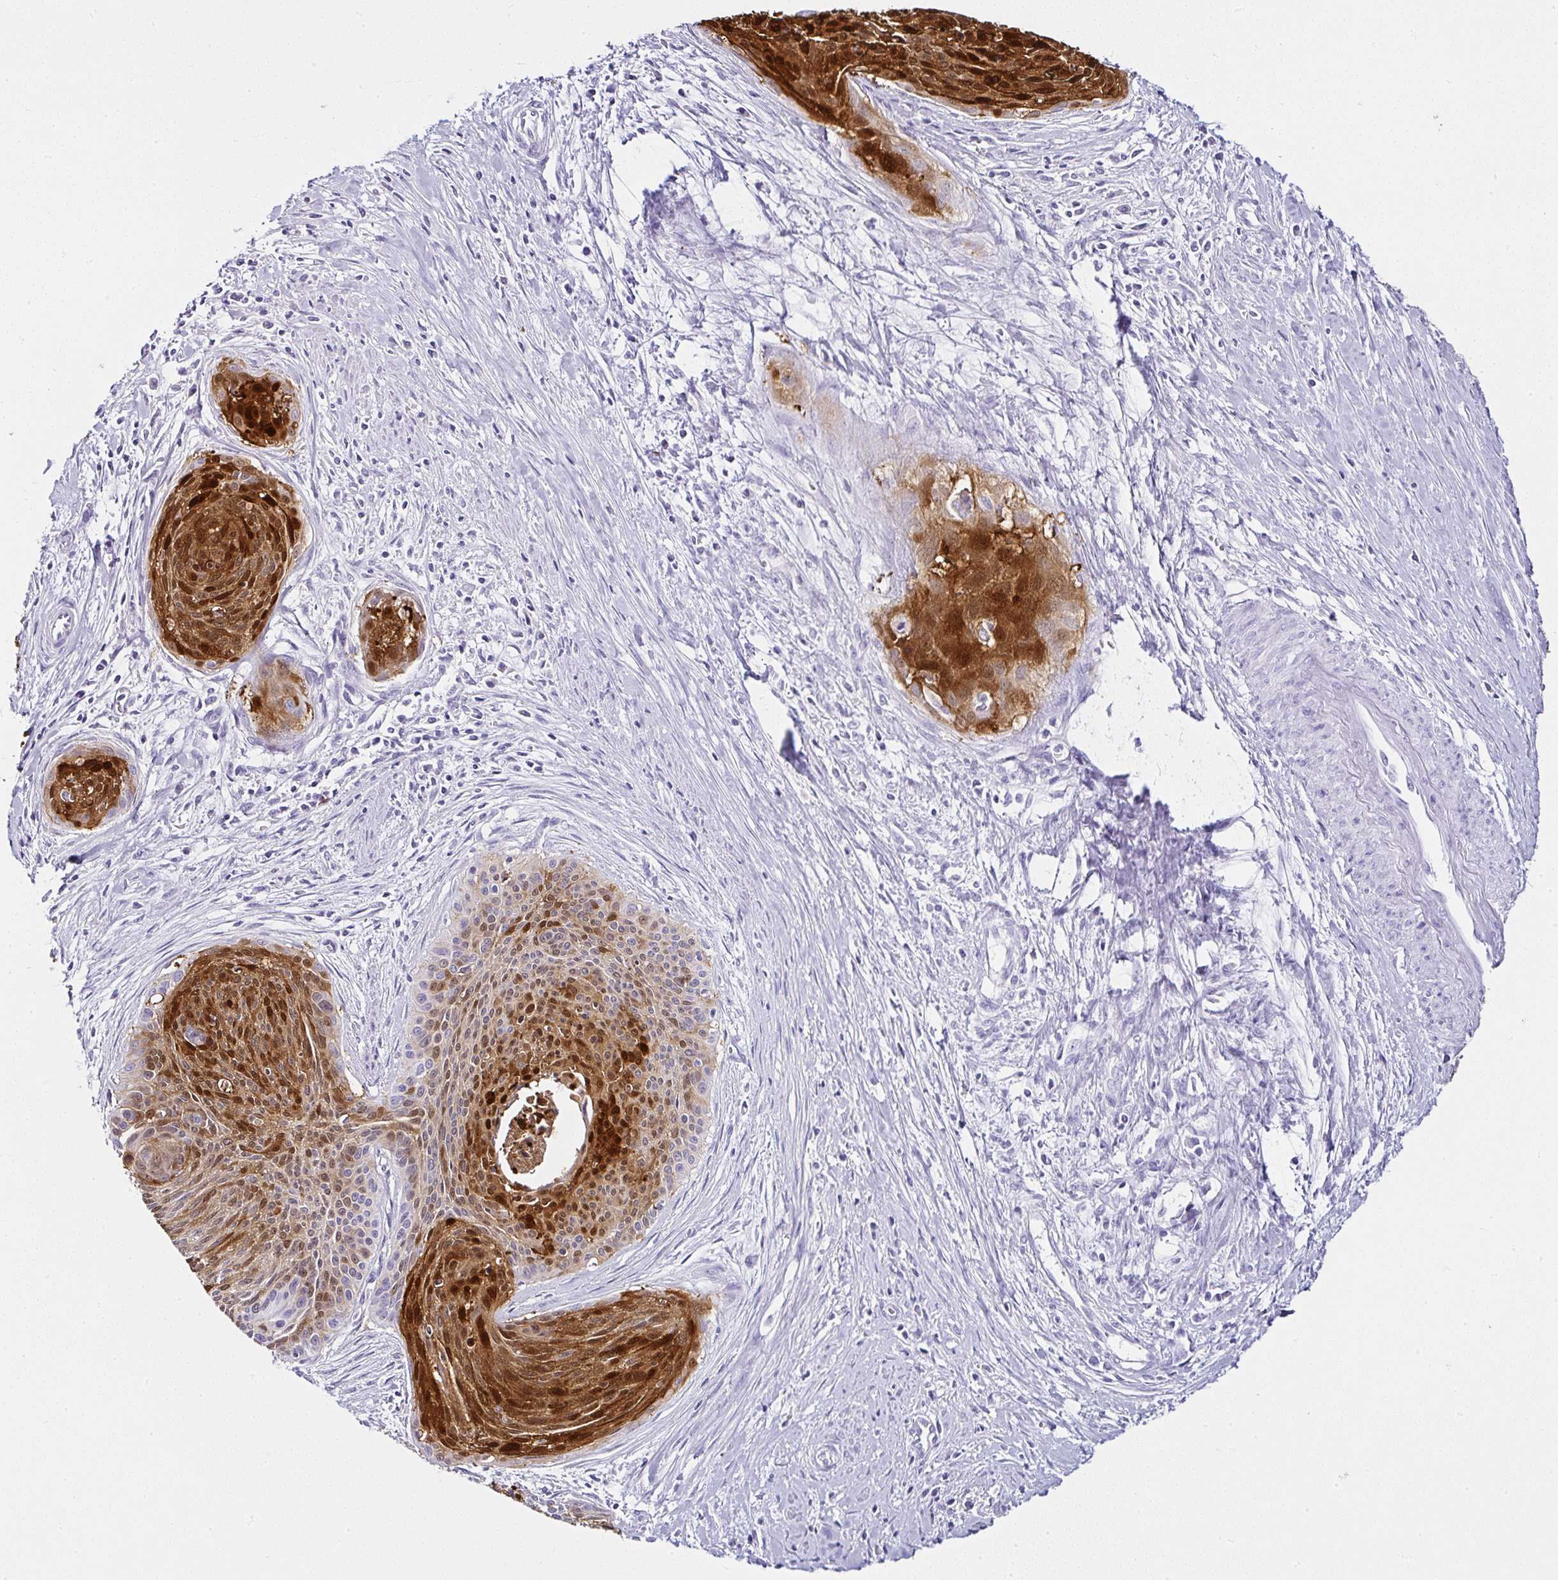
{"staining": {"intensity": "strong", "quantity": ">75%", "location": "cytoplasmic/membranous,nuclear"}, "tissue": "cervical cancer", "cell_type": "Tumor cells", "image_type": "cancer", "snomed": [{"axis": "morphology", "description": "Squamous cell carcinoma, NOS"}, {"axis": "topography", "description": "Cervix"}], "caption": "Immunohistochemistry of cervical cancer (squamous cell carcinoma) exhibits high levels of strong cytoplasmic/membranous and nuclear expression in approximately >75% of tumor cells.", "gene": "SERPINB3", "patient": {"sex": "female", "age": 55}}